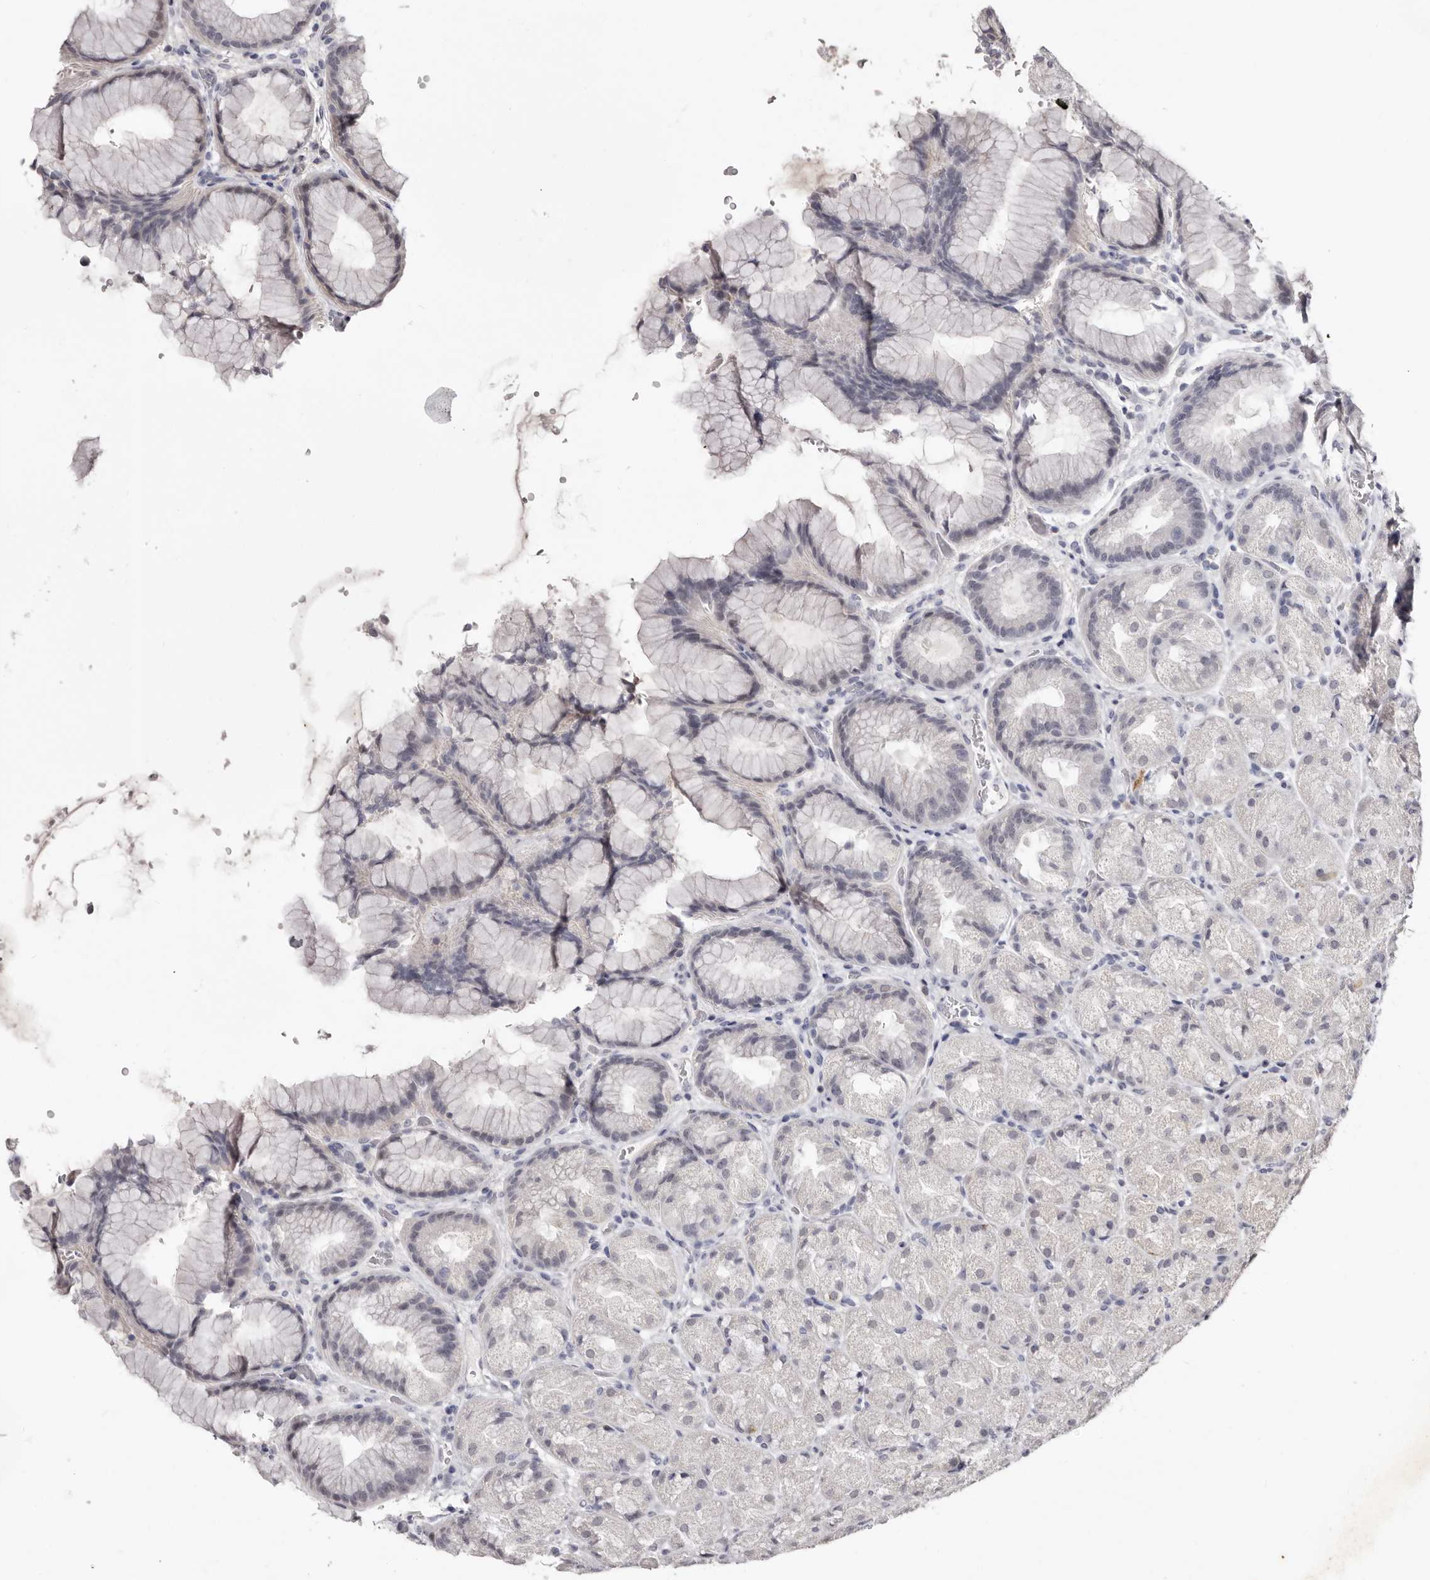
{"staining": {"intensity": "weak", "quantity": "<25%", "location": "nuclear"}, "tissue": "stomach", "cell_type": "Glandular cells", "image_type": "normal", "snomed": [{"axis": "morphology", "description": "Normal tissue, NOS"}, {"axis": "topography", "description": "Stomach, upper"}, {"axis": "topography", "description": "Stomach"}], "caption": "There is no significant positivity in glandular cells of stomach. (Immunohistochemistry, brightfield microscopy, high magnification).", "gene": "PHF20L1", "patient": {"sex": "male", "age": 48}}